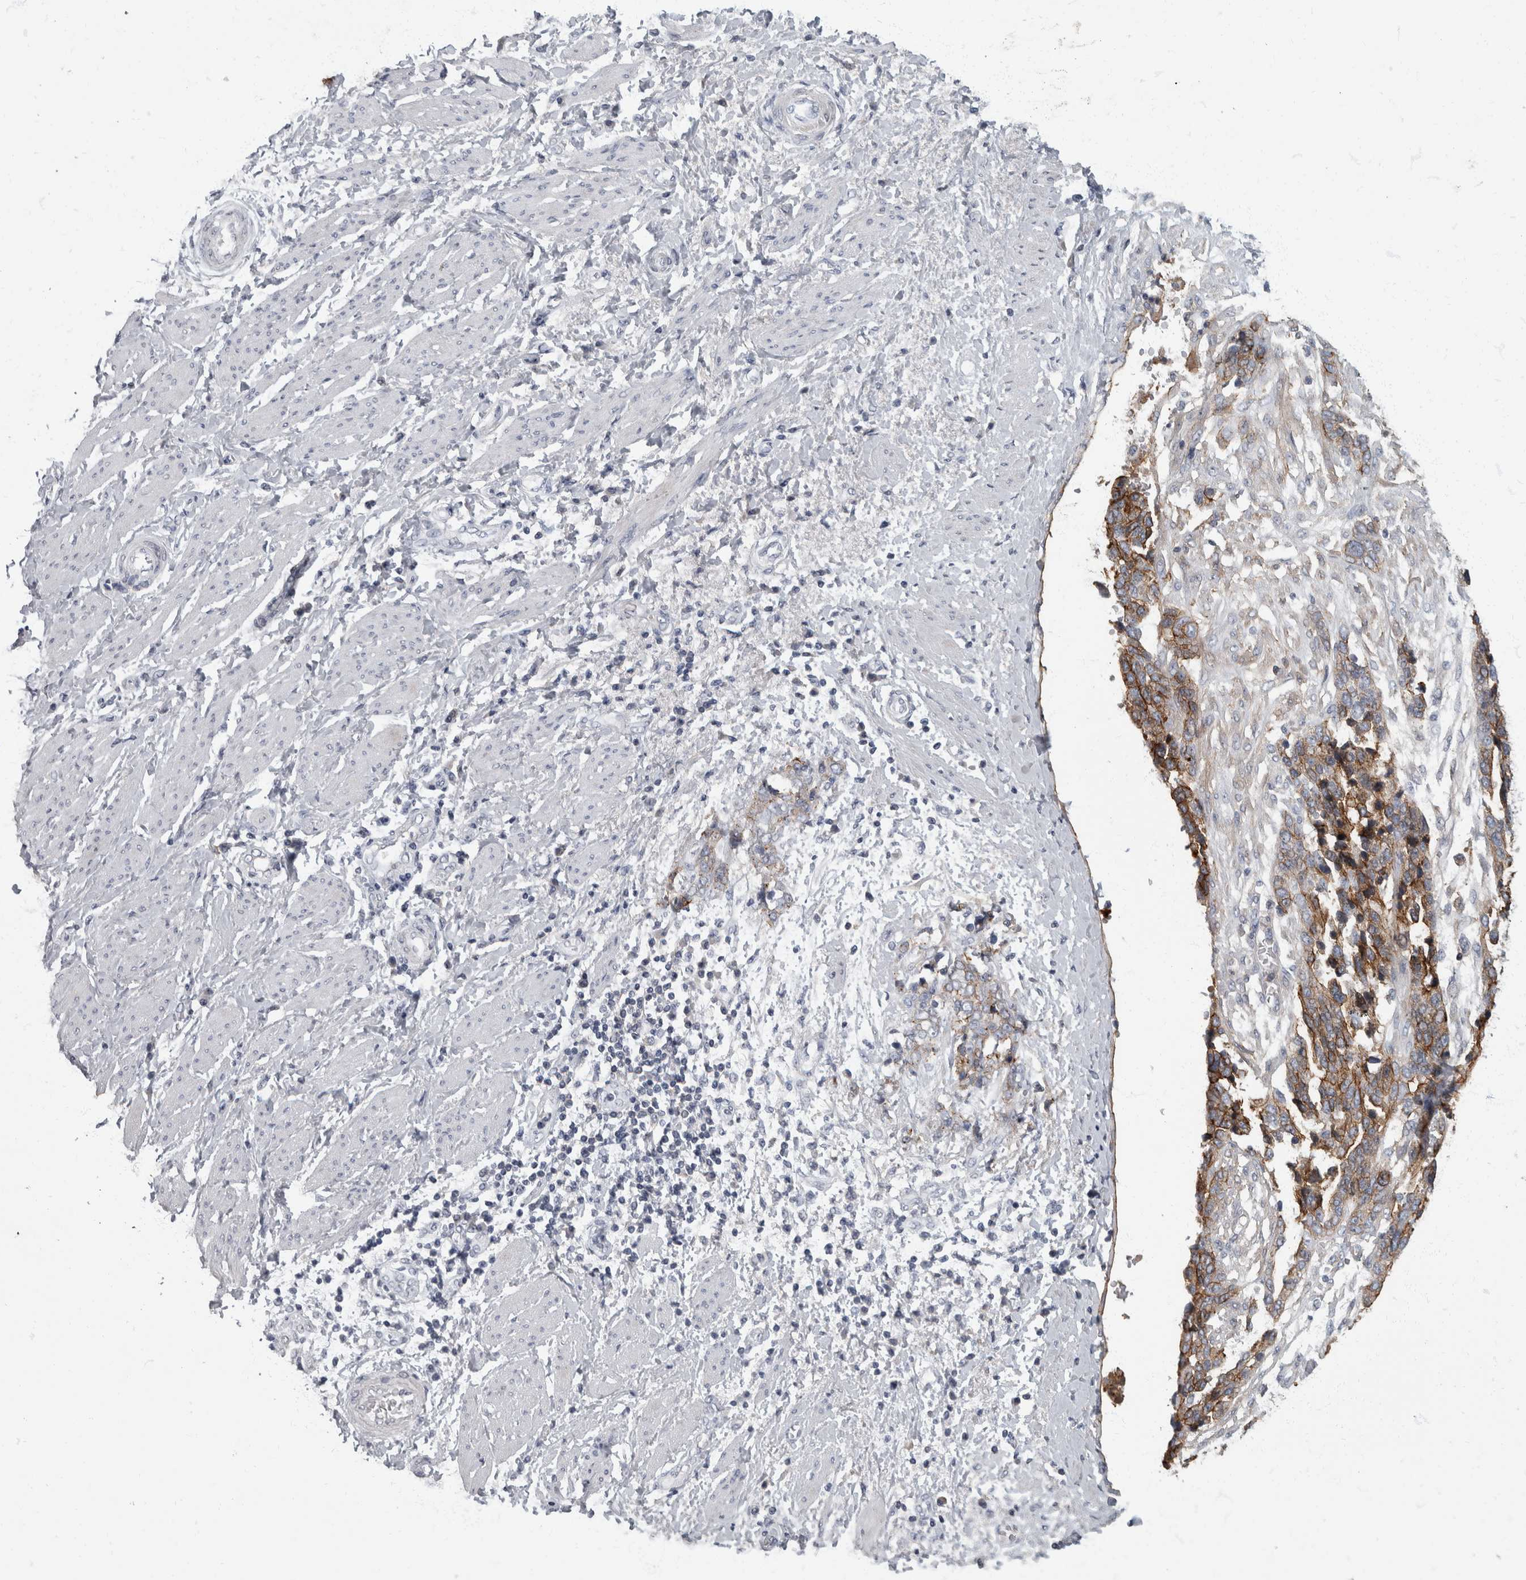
{"staining": {"intensity": "moderate", "quantity": ">75%", "location": "cytoplasmic/membranous"}, "tissue": "ovarian cancer", "cell_type": "Tumor cells", "image_type": "cancer", "snomed": [{"axis": "morphology", "description": "Cystadenocarcinoma, serous, NOS"}, {"axis": "topography", "description": "Ovary"}], "caption": "An image showing moderate cytoplasmic/membranous staining in about >75% of tumor cells in serous cystadenocarcinoma (ovarian), as visualized by brown immunohistochemical staining.", "gene": "DSG2", "patient": {"sex": "female", "age": 44}}